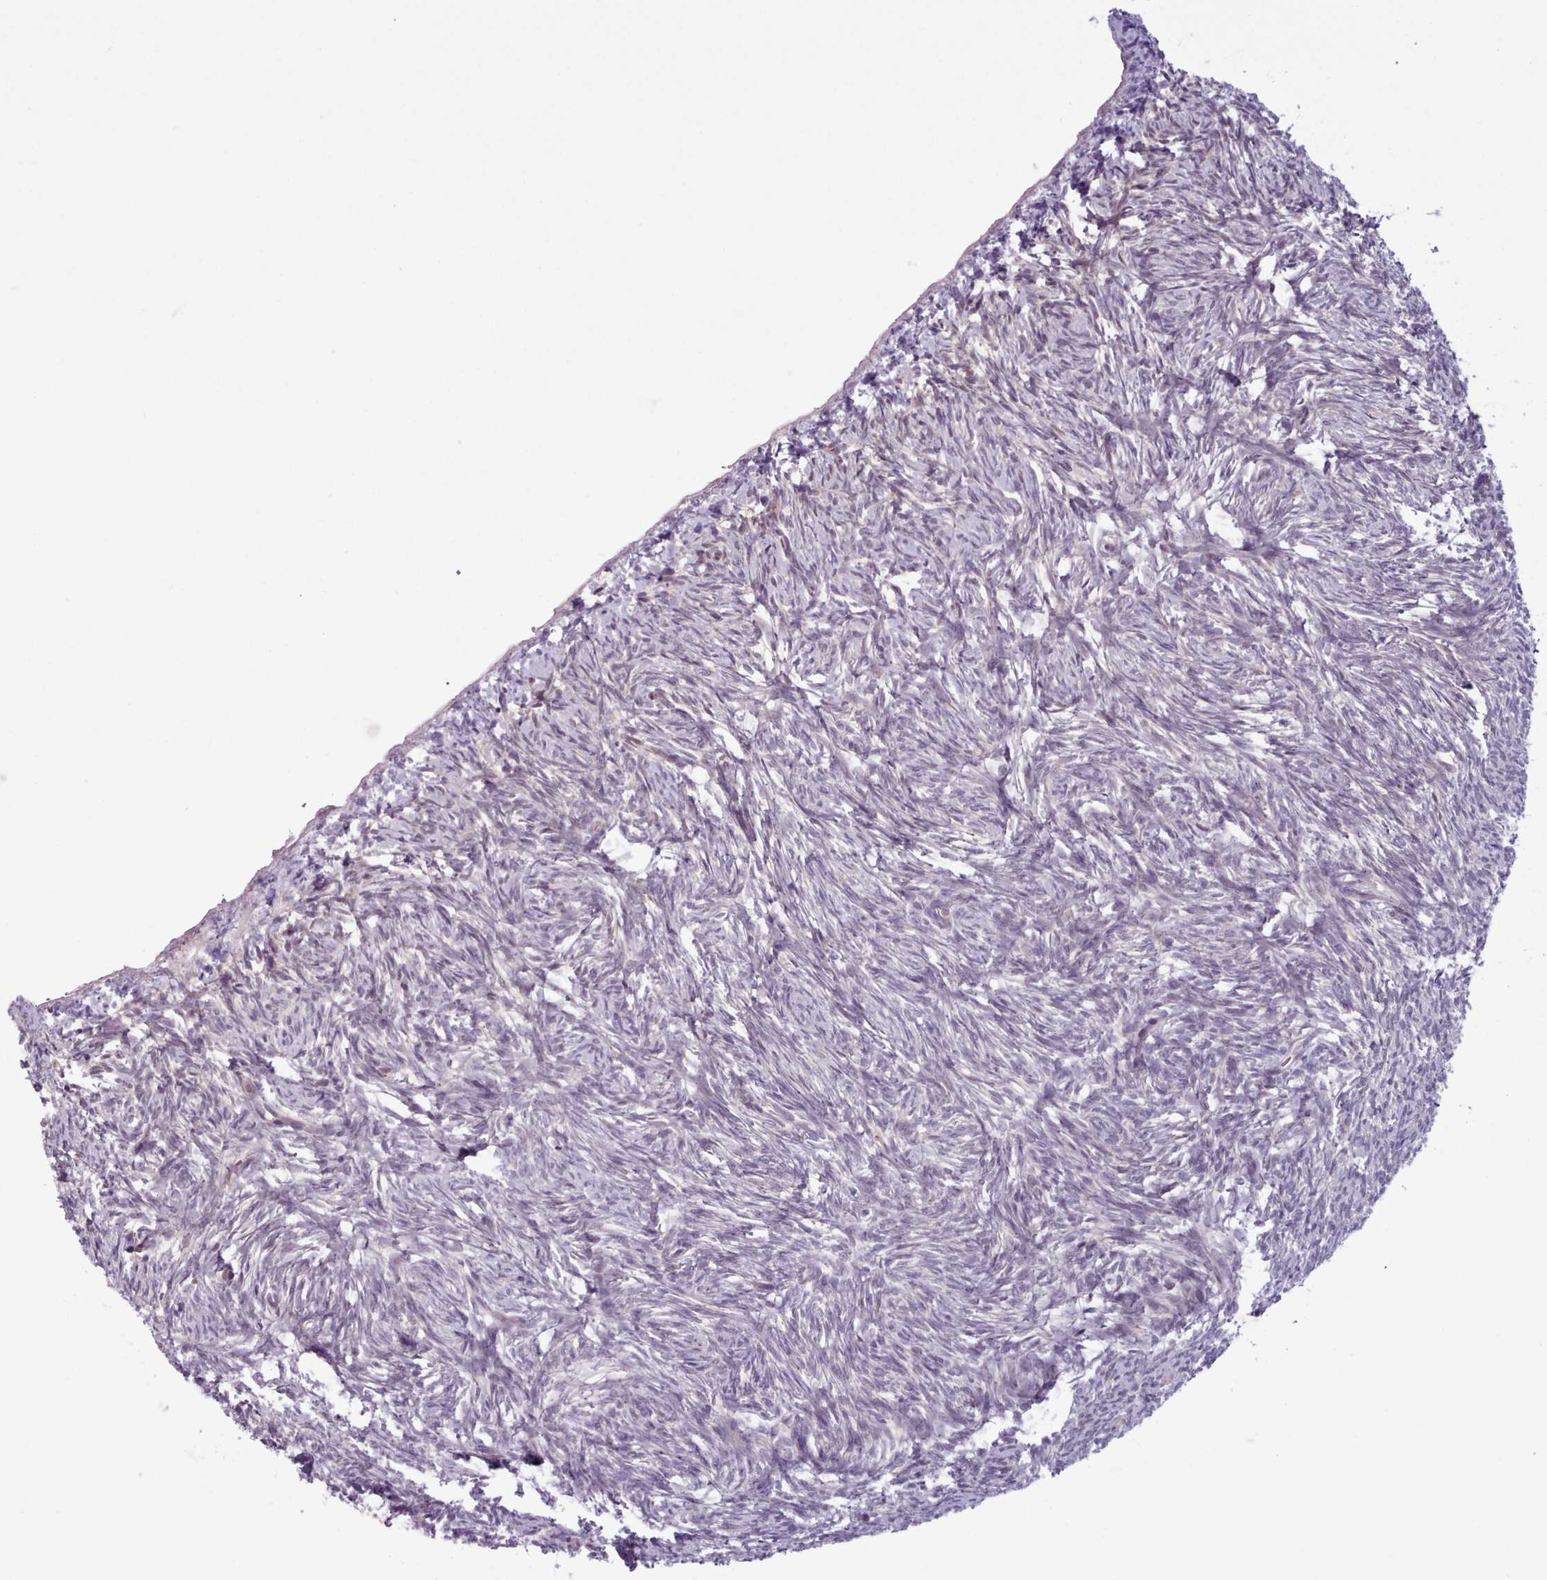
{"staining": {"intensity": "weak", "quantity": "<25%", "location": "nuclear"}, "tissue": "ovary", "cell_type": "Follicle cells", "image_type": "normal", "snomed": [{"axis": "morphology", "description": "Normal tissue, NOS"}, {"axis": "topography", "description": "Ovary"}], "caption": "The micrograph shows no significant staining in follicle cells of ovary. (Immunohistochemistry, brightfield microscopy, high magnification).", "gene": "KBTBD6", "patient": {"sex": "female", "age": 51}}